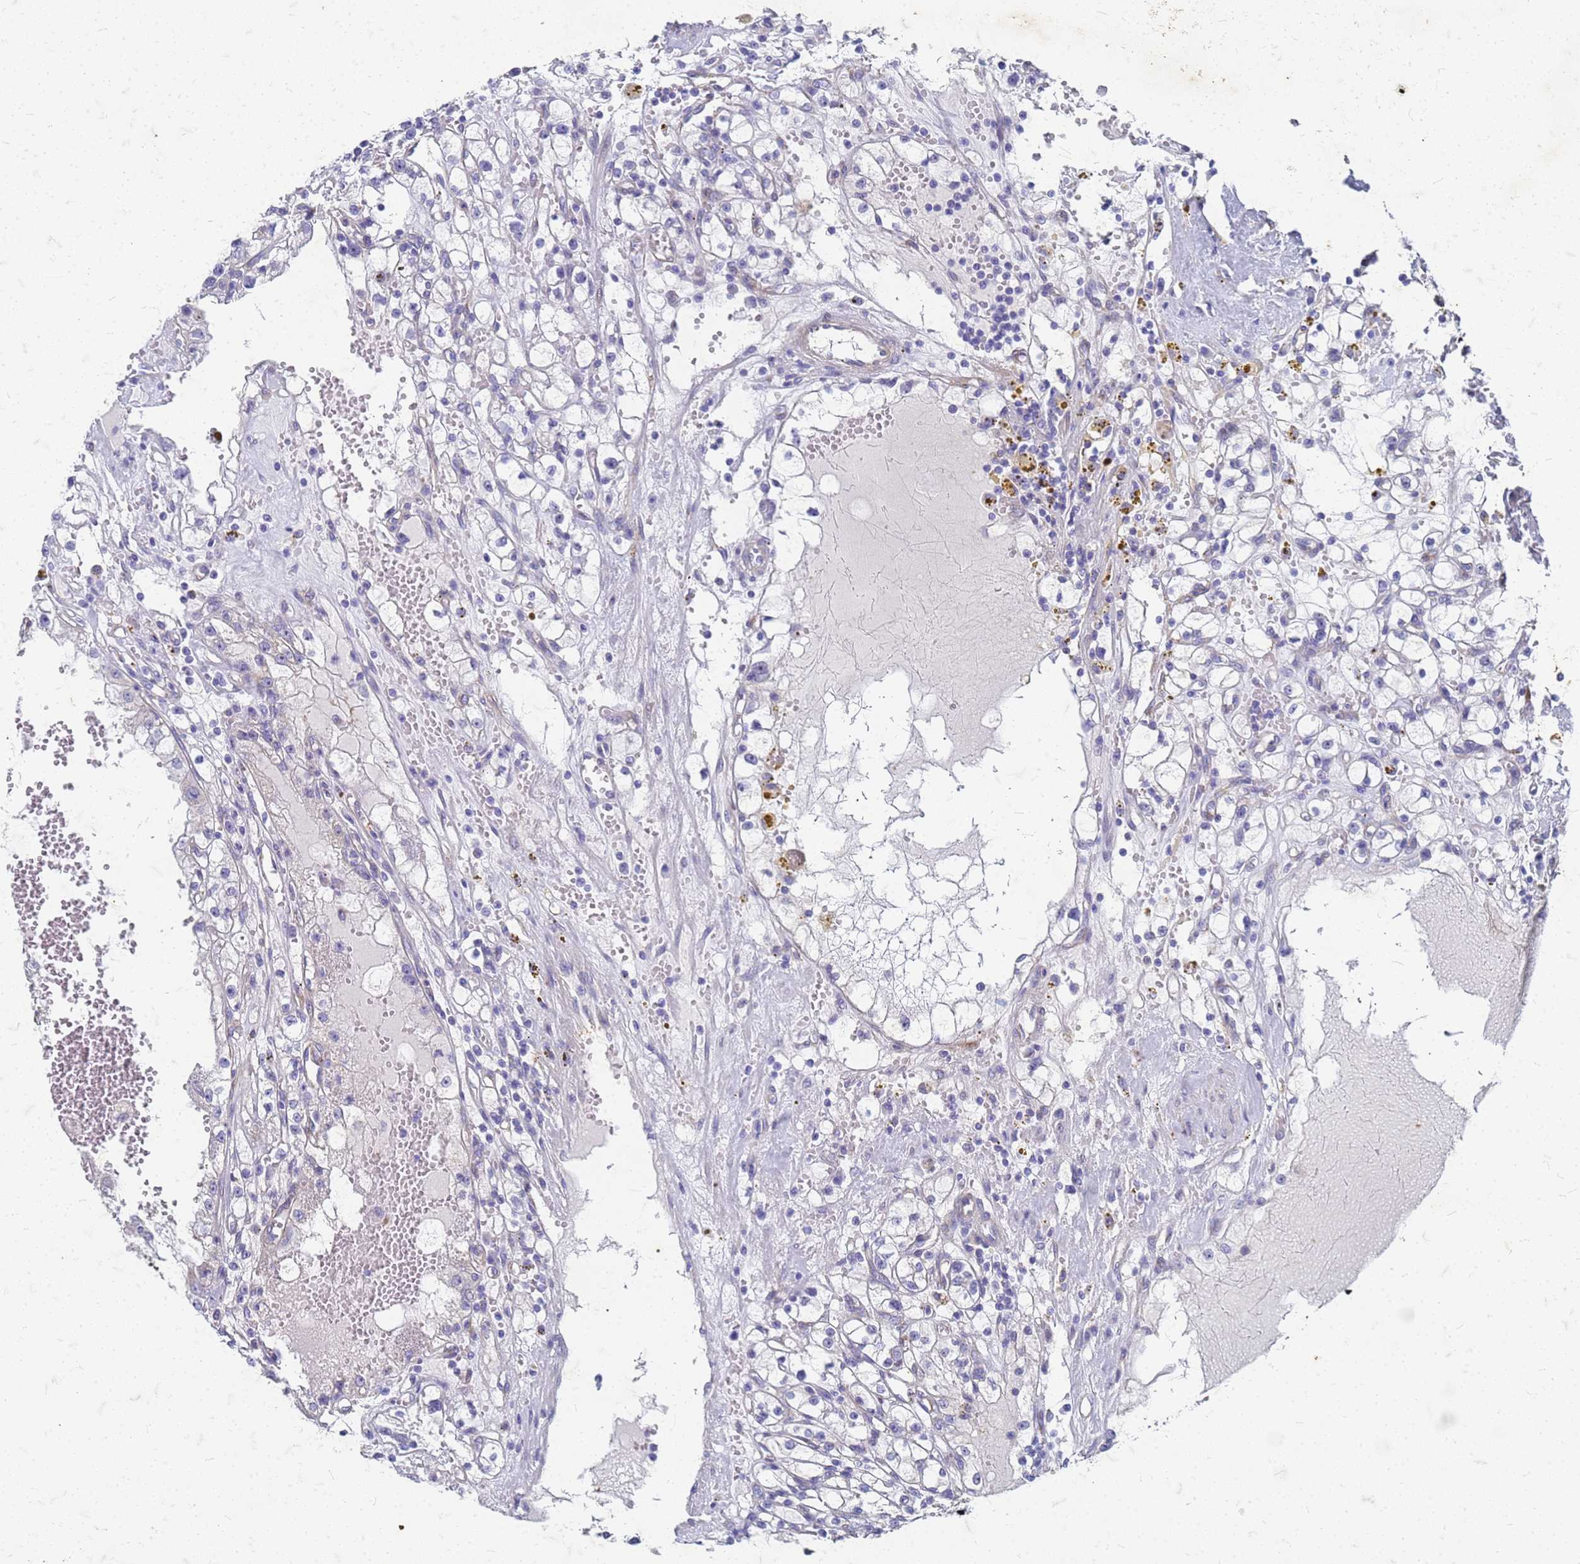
{"staining": {"intensity": "negative", "quantity": "none", "location": "none"}, "tissue": "renal cancer", "cell_type": "Tumor cells", "image_type": "cancer", "snomed": [{"axis": "morphology", "description": "Adenocarcinoma, NOS"}, {"axis": "topography", "description": "Kidney"}], "caption": "Immunohistochemical staining of human renal cancer (adenocarcinoma) shows no significant staining in tumor cells.", "gene": "TRIM64B", "patient": {"sex": "male", "age": 56}}